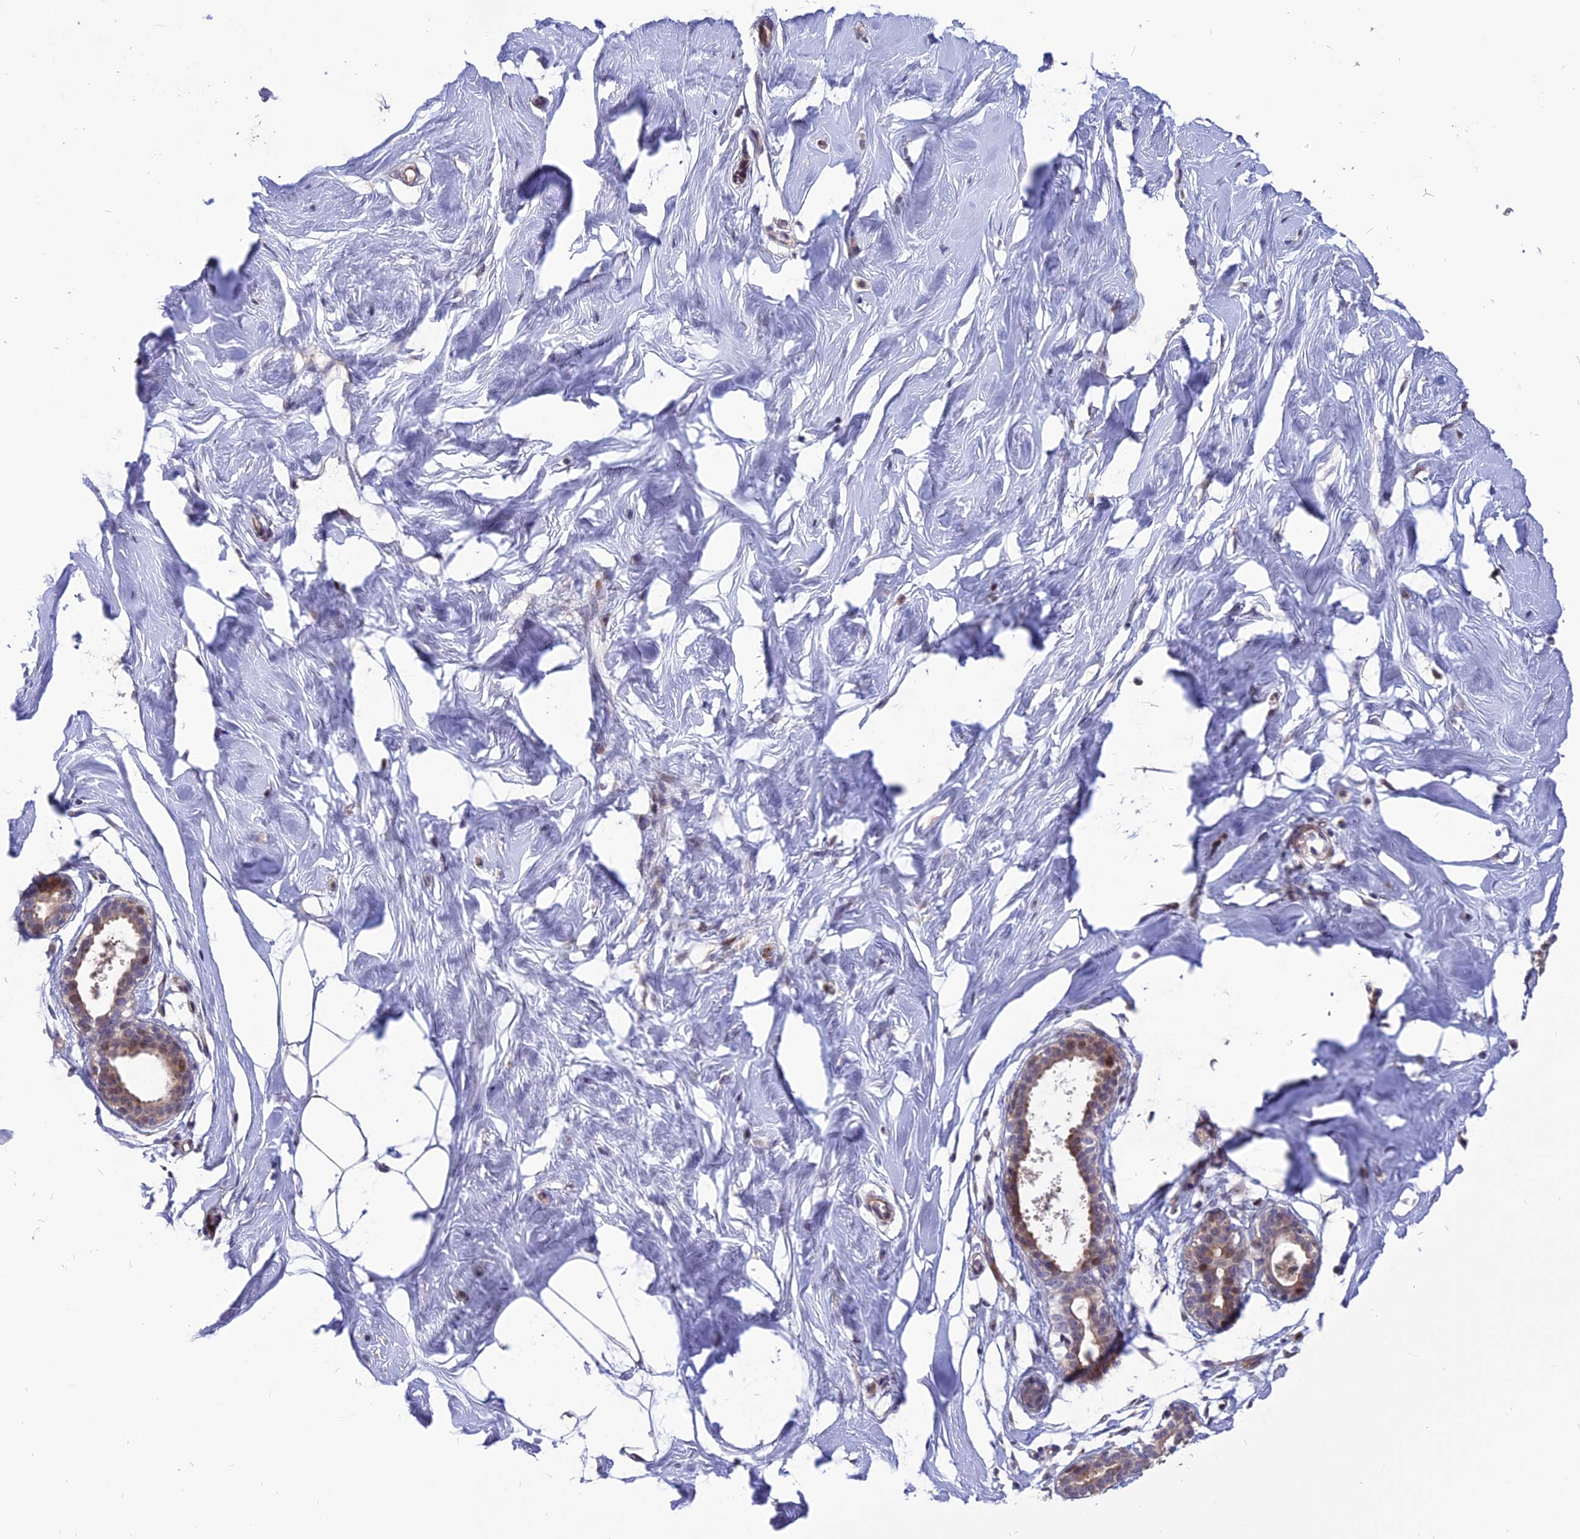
{"staining": {"intensity": "negative", "quantity": "none", "location": "none"}, "tissue": "breast", "cell_type": "Adipocytes", "image_type": "normal", "snomed": [{"axis": "morphology", "description": "Normal tissue, NOS"}, {"axis": "morphology", "description": "Adenoma, NOS"}, {"axis": "topography", "description": "Breast"}], "caption": "Immunohistochemistry histopathology image of normal breast stained for a protein (brown), which shows no staining in adipocytes.", "gene": "TMEM263", "patient": {"sex": "female", "age": 23}}